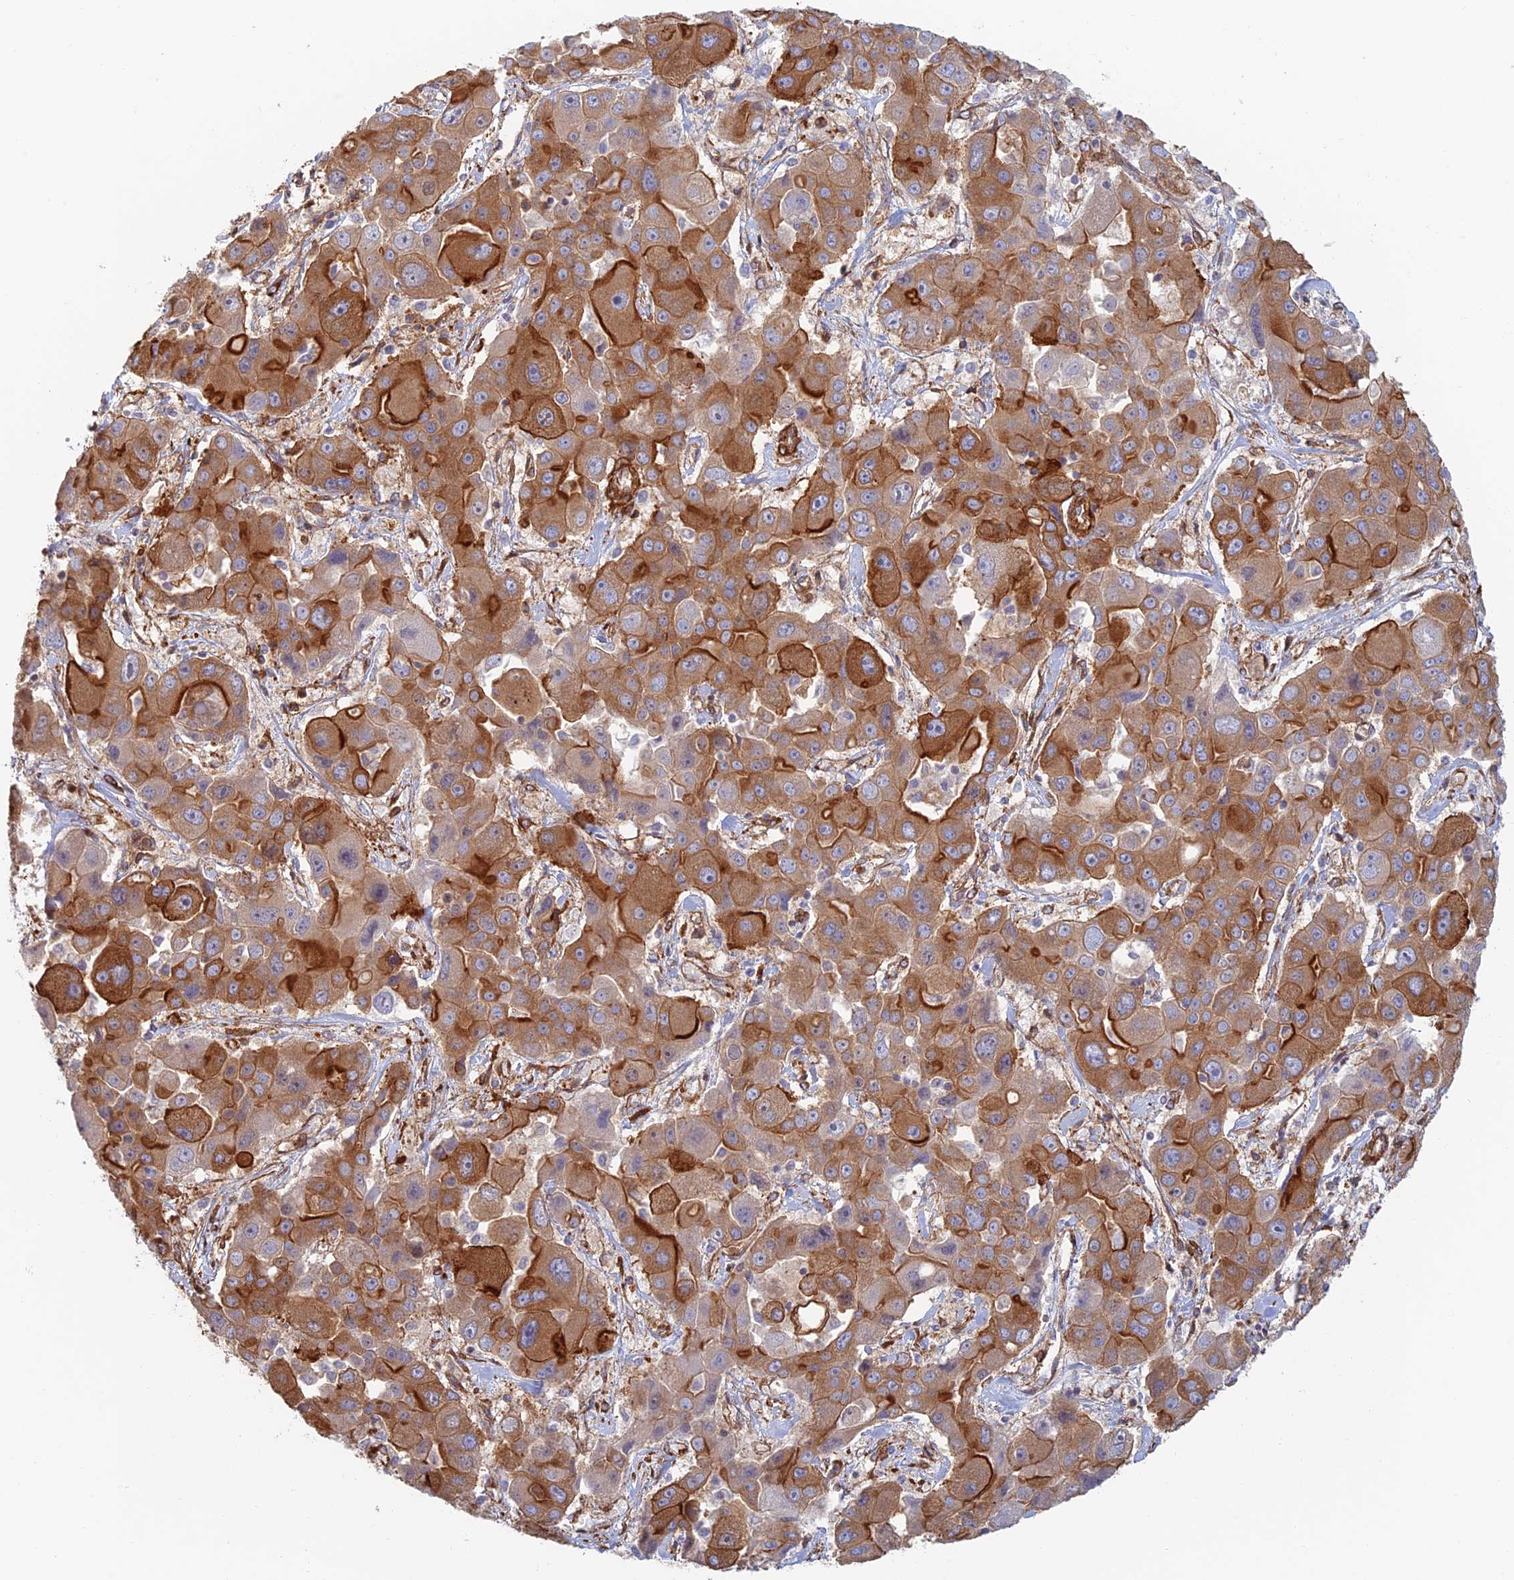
{"staining": {"intensity": "strong", "quantity": ">75%", "location": "cytoplasmic/membranous"}, "tissue": "liver cancer", "cell_type": "Tumor cells", "image_type": "cancer", "snomed": [{"axis": "morphology", "description": "Cholangiocarcinoma"}, {"axis": "topography", "description": "Liver"}], "caption": "High-power microscopy captured an IHC histopathology image of liver cancer (cholangiocarcinoma), revealing strong cytoplasmic/membranous positivity in approximately >75% of tumor cells.", "gene": "PAK4", "patient": {"sex": "male", "age": 67}}